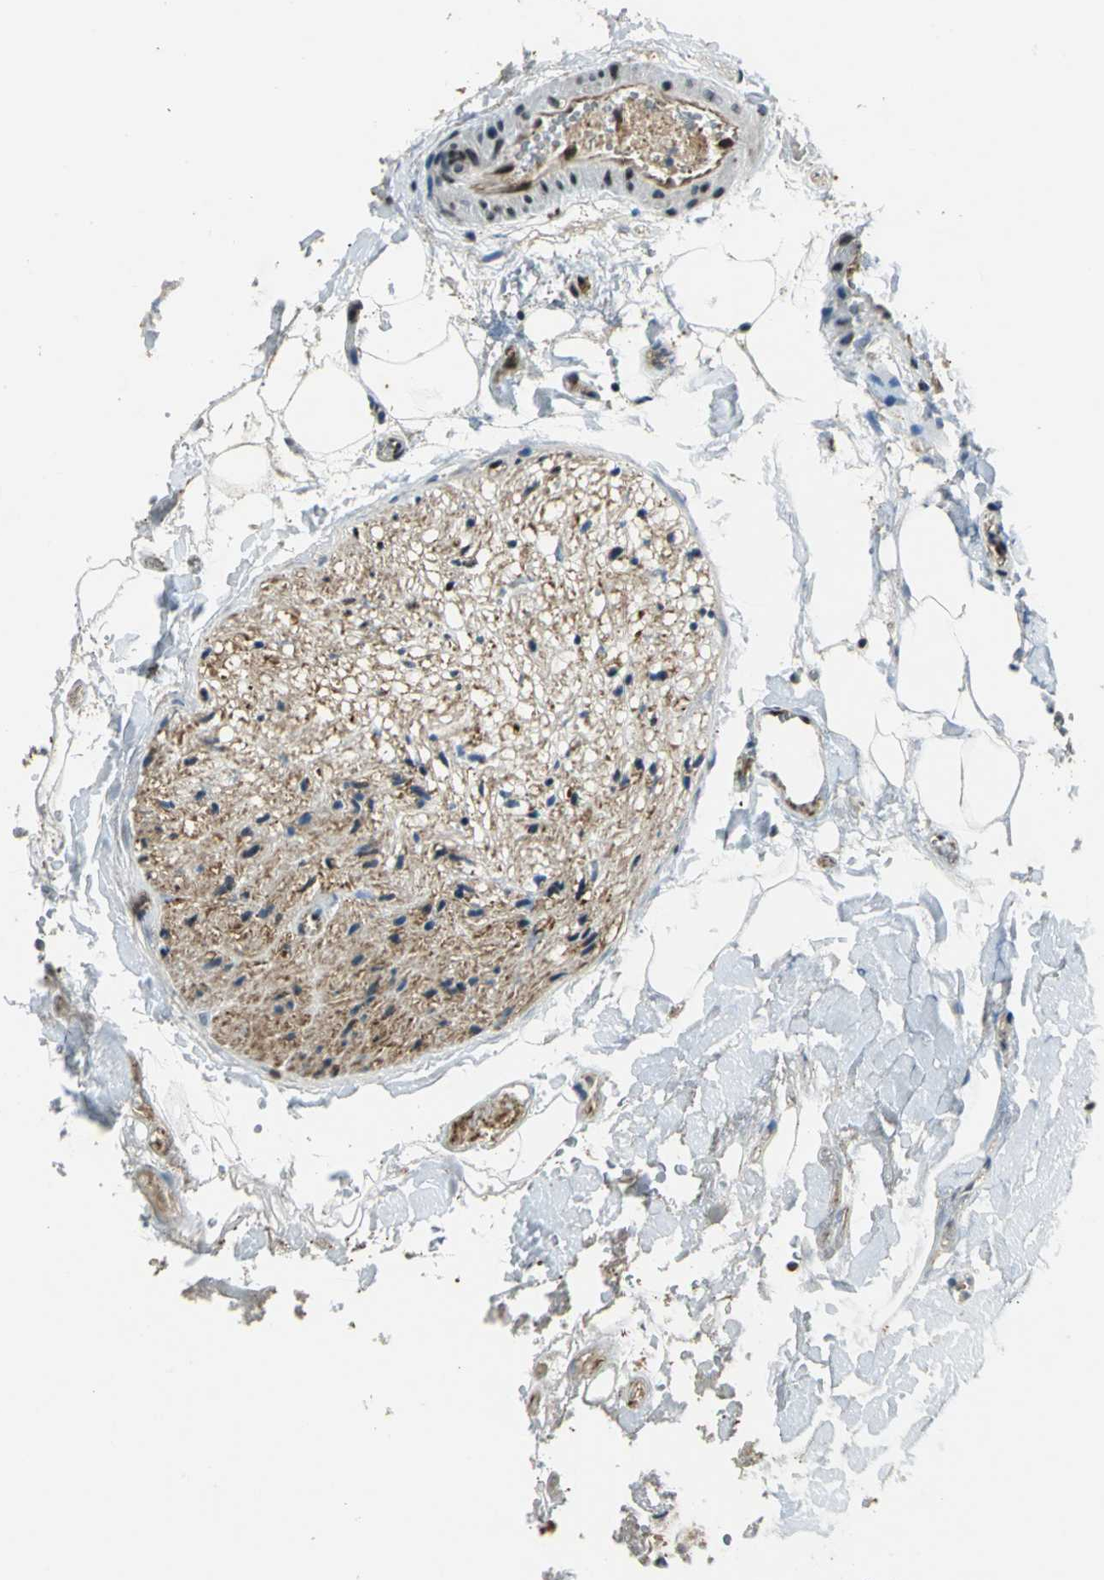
{"staining": {"intensity": "moderate", "quantity": ">75%", "location": "nuclear"}, "tissue": "adipose tissue", "cell_type": "Adipocytes", "image_type": "normal", "snomed": [{"axis": "morphology", "description": "Normal tissue, NOS"}, {"axis": "morphology", "description": "Cholangiocarcinoma"}, {"axis": "topography", "description": "Liver"}, {"axis": "topography", "description": "Peripheral nerve tissue"}], "caption": "Immunohistochemical staining of normal human adipose tissue exhibits moderate nuclear protein staining in about >75% of adipocytes.", "gene": "BRIP1", "patient": {"sex": "male", "age": 50}}